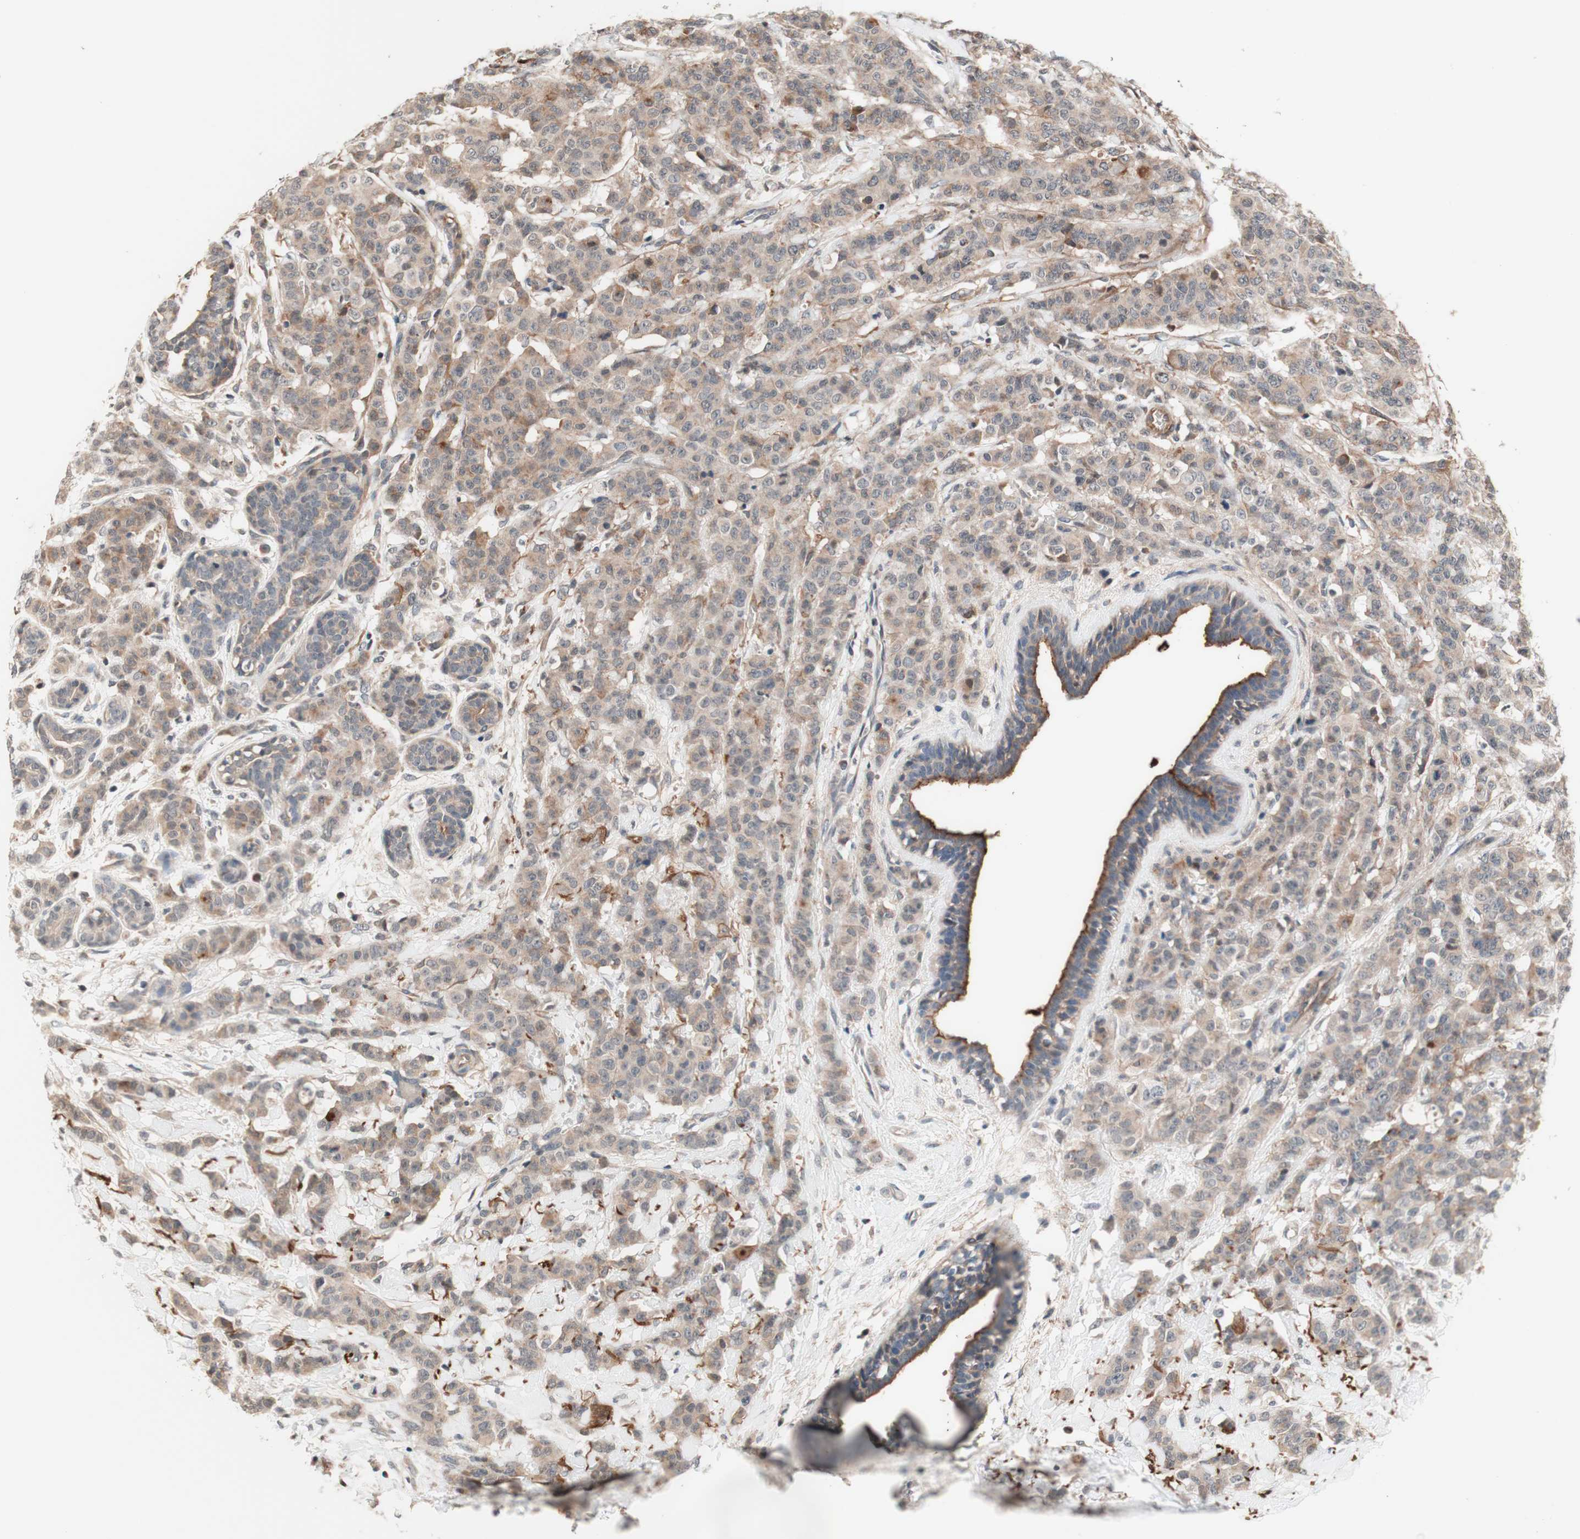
{"staining": {"intensity": "weak", "quantity": ">75%", "location": "cytoplasmic/membranous"}, "tissue": "breast cancer", "cell_type": "Tumor cells", "image_type": "cancer", "snomed": [{"axis": "morphology", "description": "Normal tissue, NOS"}, {"axis": "morphology", "description": "Duct carcinoma"}, {"axis": "topography", "description": "Breast"}], "caption": "Breast infiltrating ductal carcinoma stained with DAB (3,3'-diaminobenzidine) IHC demonstrates low levels of weak cytoplasmic/membranous positivity in about >75% of tumor cells.", "gene": "CD55", "patient": {"sex": "female", "age": 40}}